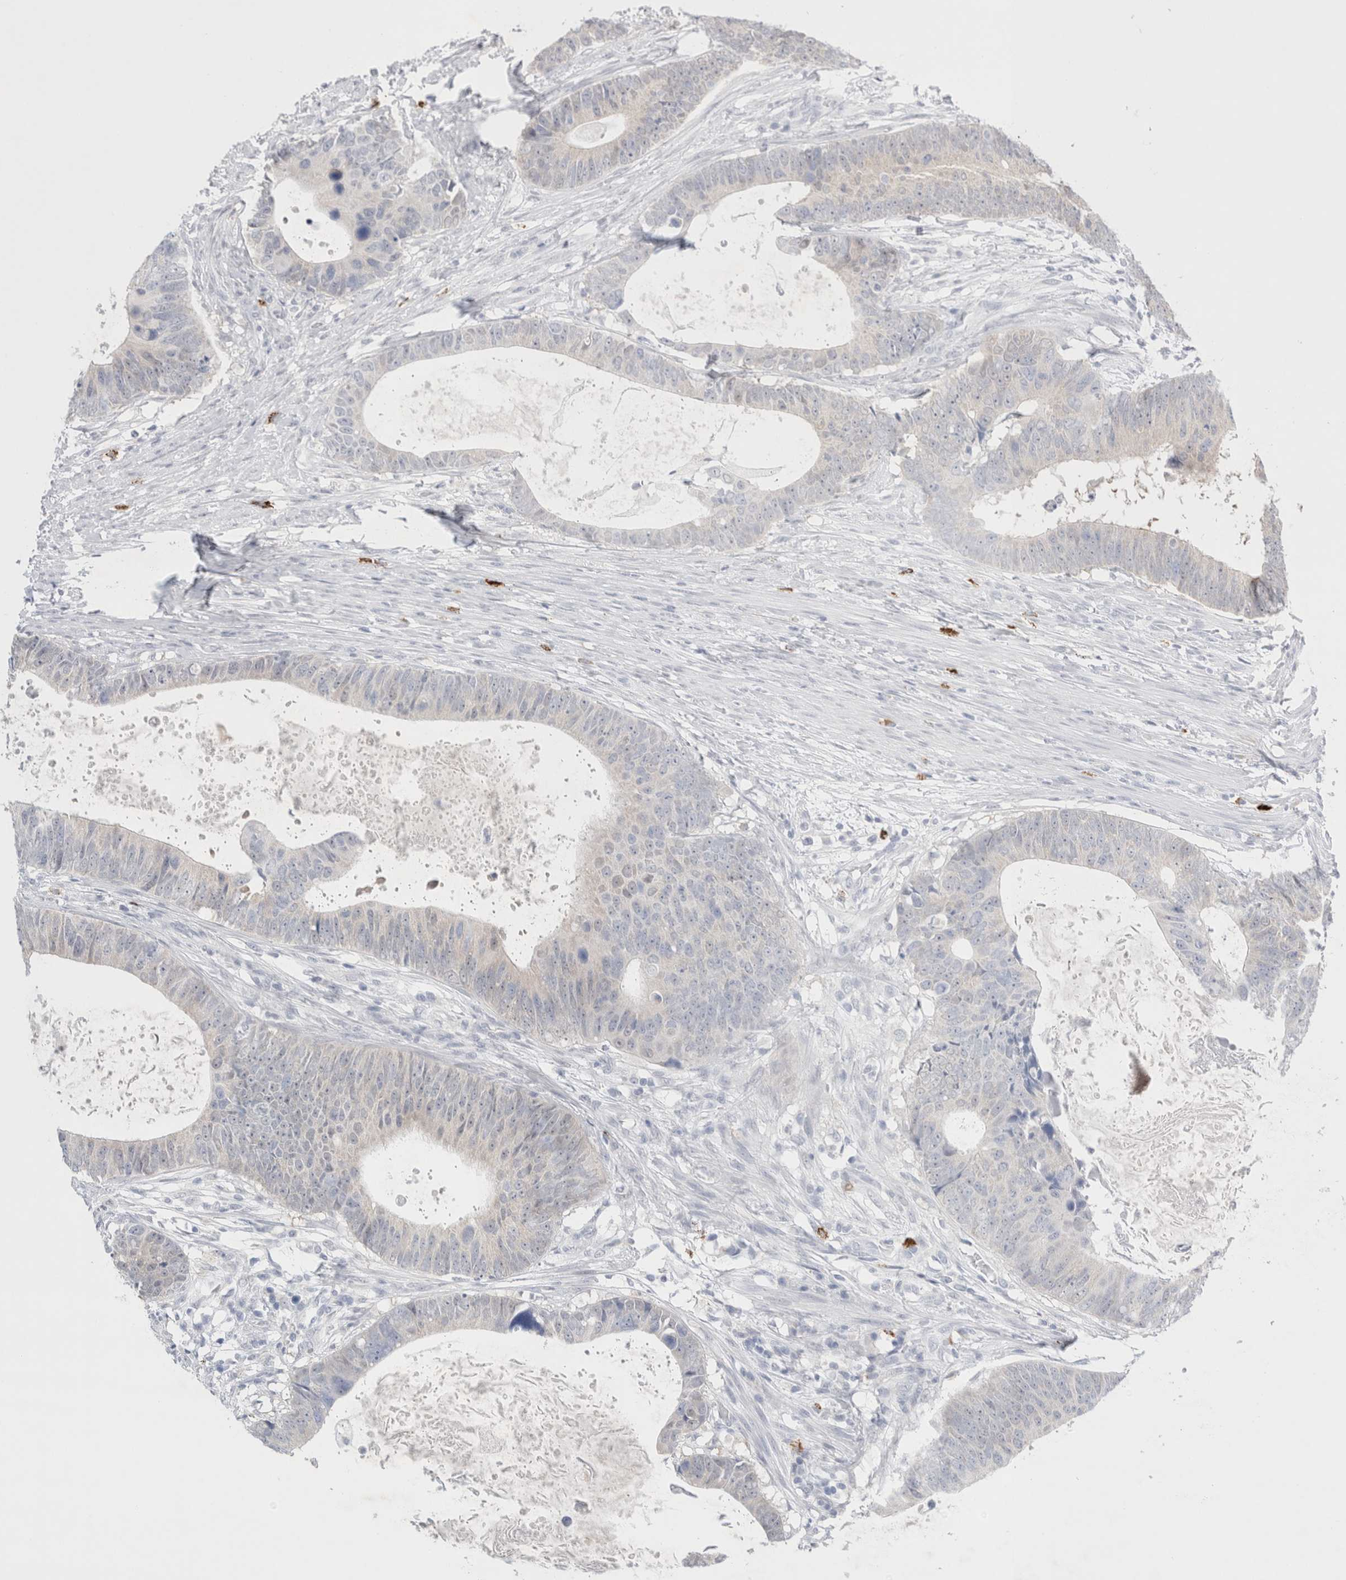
{"staining": {"intensity": "negative", "quantity": "none", "location": "none"}, "tissue": "colorectal cancer", "cell_type": "Tumor cells", "image_type": "cancer", "snomed": [{"axis": "morphology", "description": "Adenocarcinoma, NOS"}, {"axis": "topography", "description": "Colon"}], "caption": "High magnification brightfield microscopy of adenocarcinoma (colorectal) stained with DAB (brown) and counterstained with hematoxylin (blue): tumor cells show no significant staining.", "gene": "SLC22A12", "patient": {"sex": "male", "age": 56}}